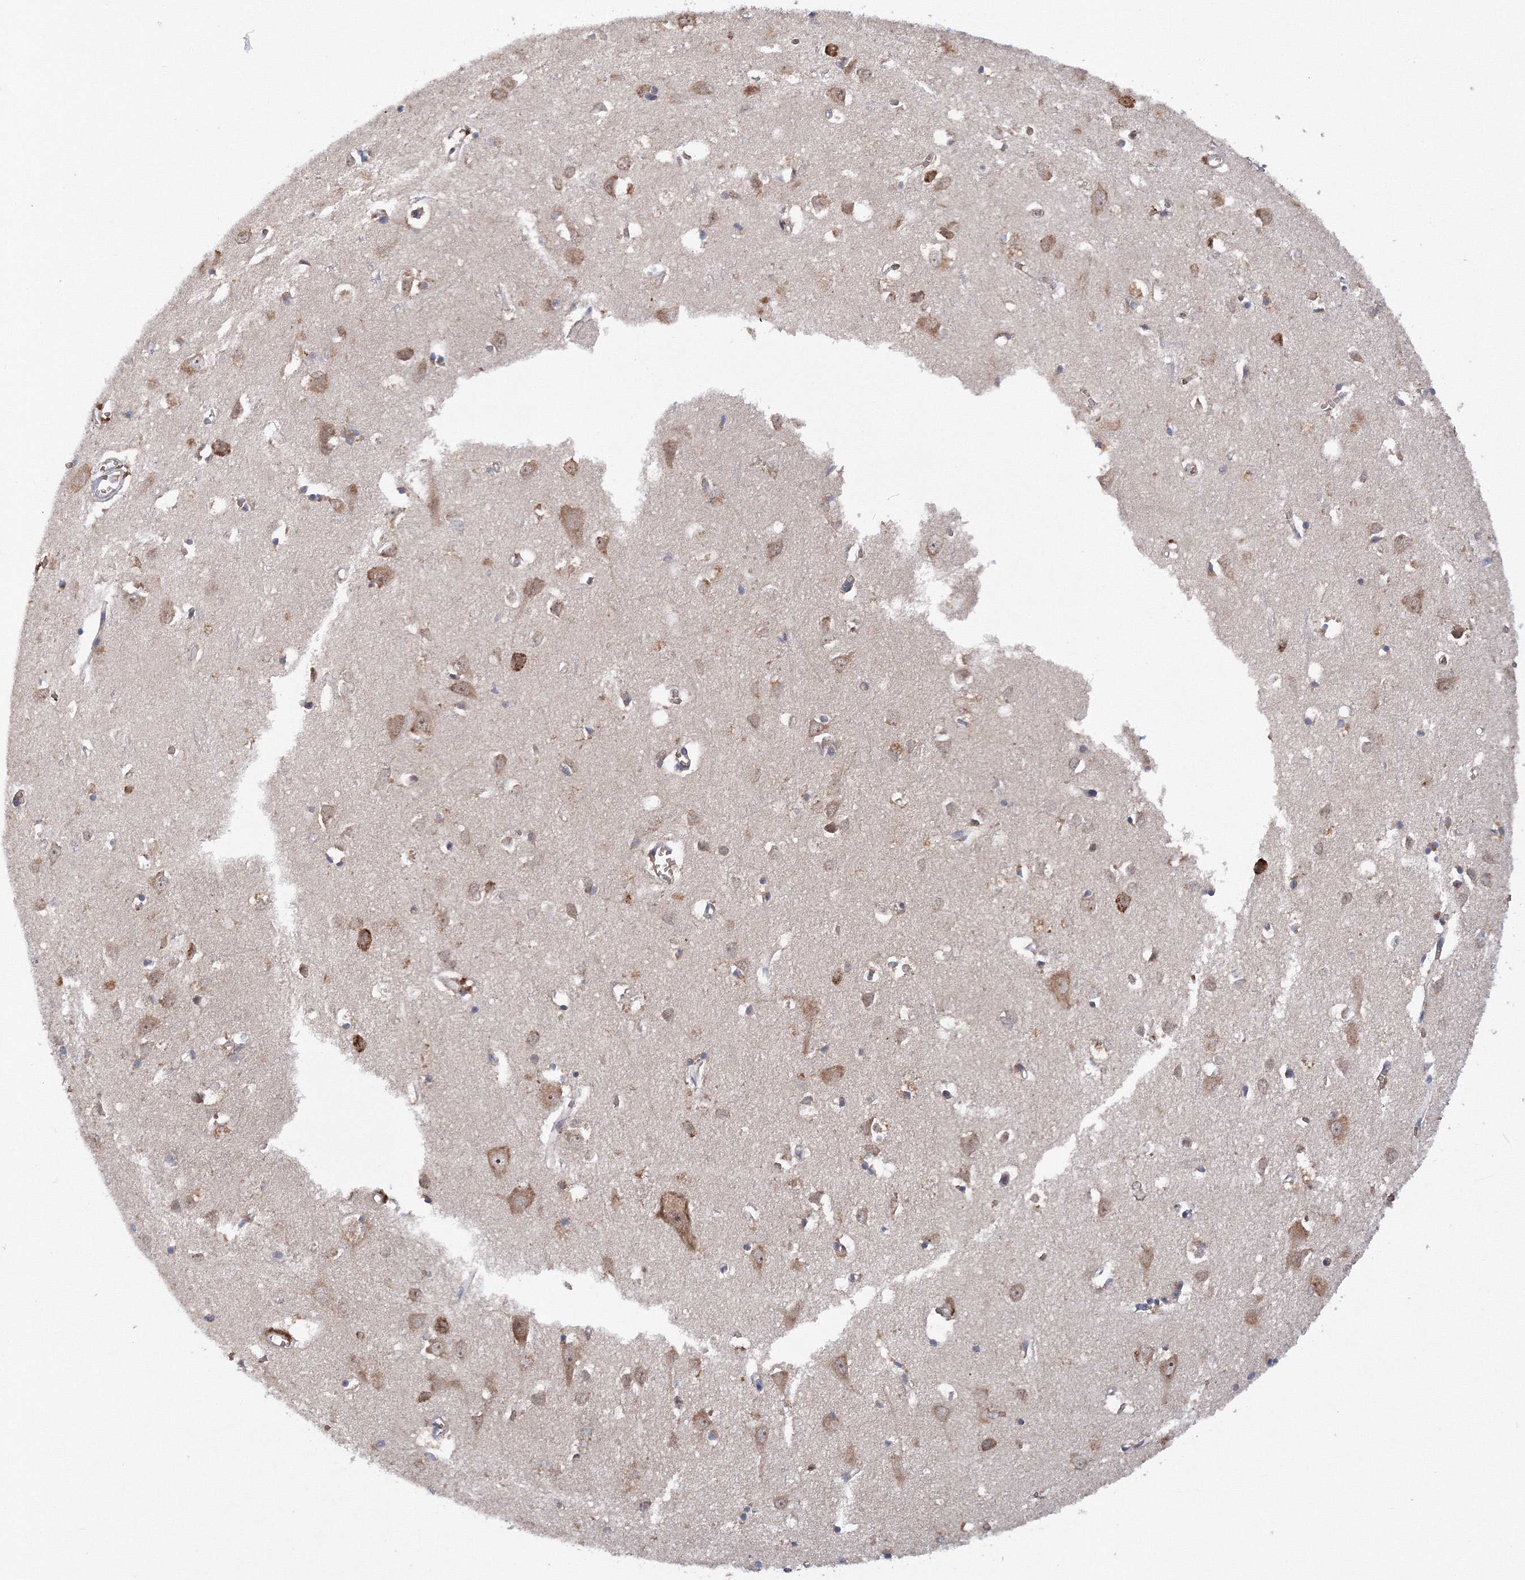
{"staining": {"intensity": "negative", "quantity": "none", "location": "none"}, "tissue": "cerebral cortex", "cell_type": "Endothelial cells", "image_type": "normal", "snomed": [{"axis": "morphology", "description": "Normal tissue, NOS"}, {"axis": "topography", "description": "Cerebral cortex"}], "caption": "Normal cerebral cortex was stained to show a protein in brown. There is no significant staining in endothelial cells. (Brightfield microscopy of DAB (3,3'-diaminobenzidine) IHC at high magnification).", "gene": "DIS3L2", "patient": {"sex": "female", "age": 64}}